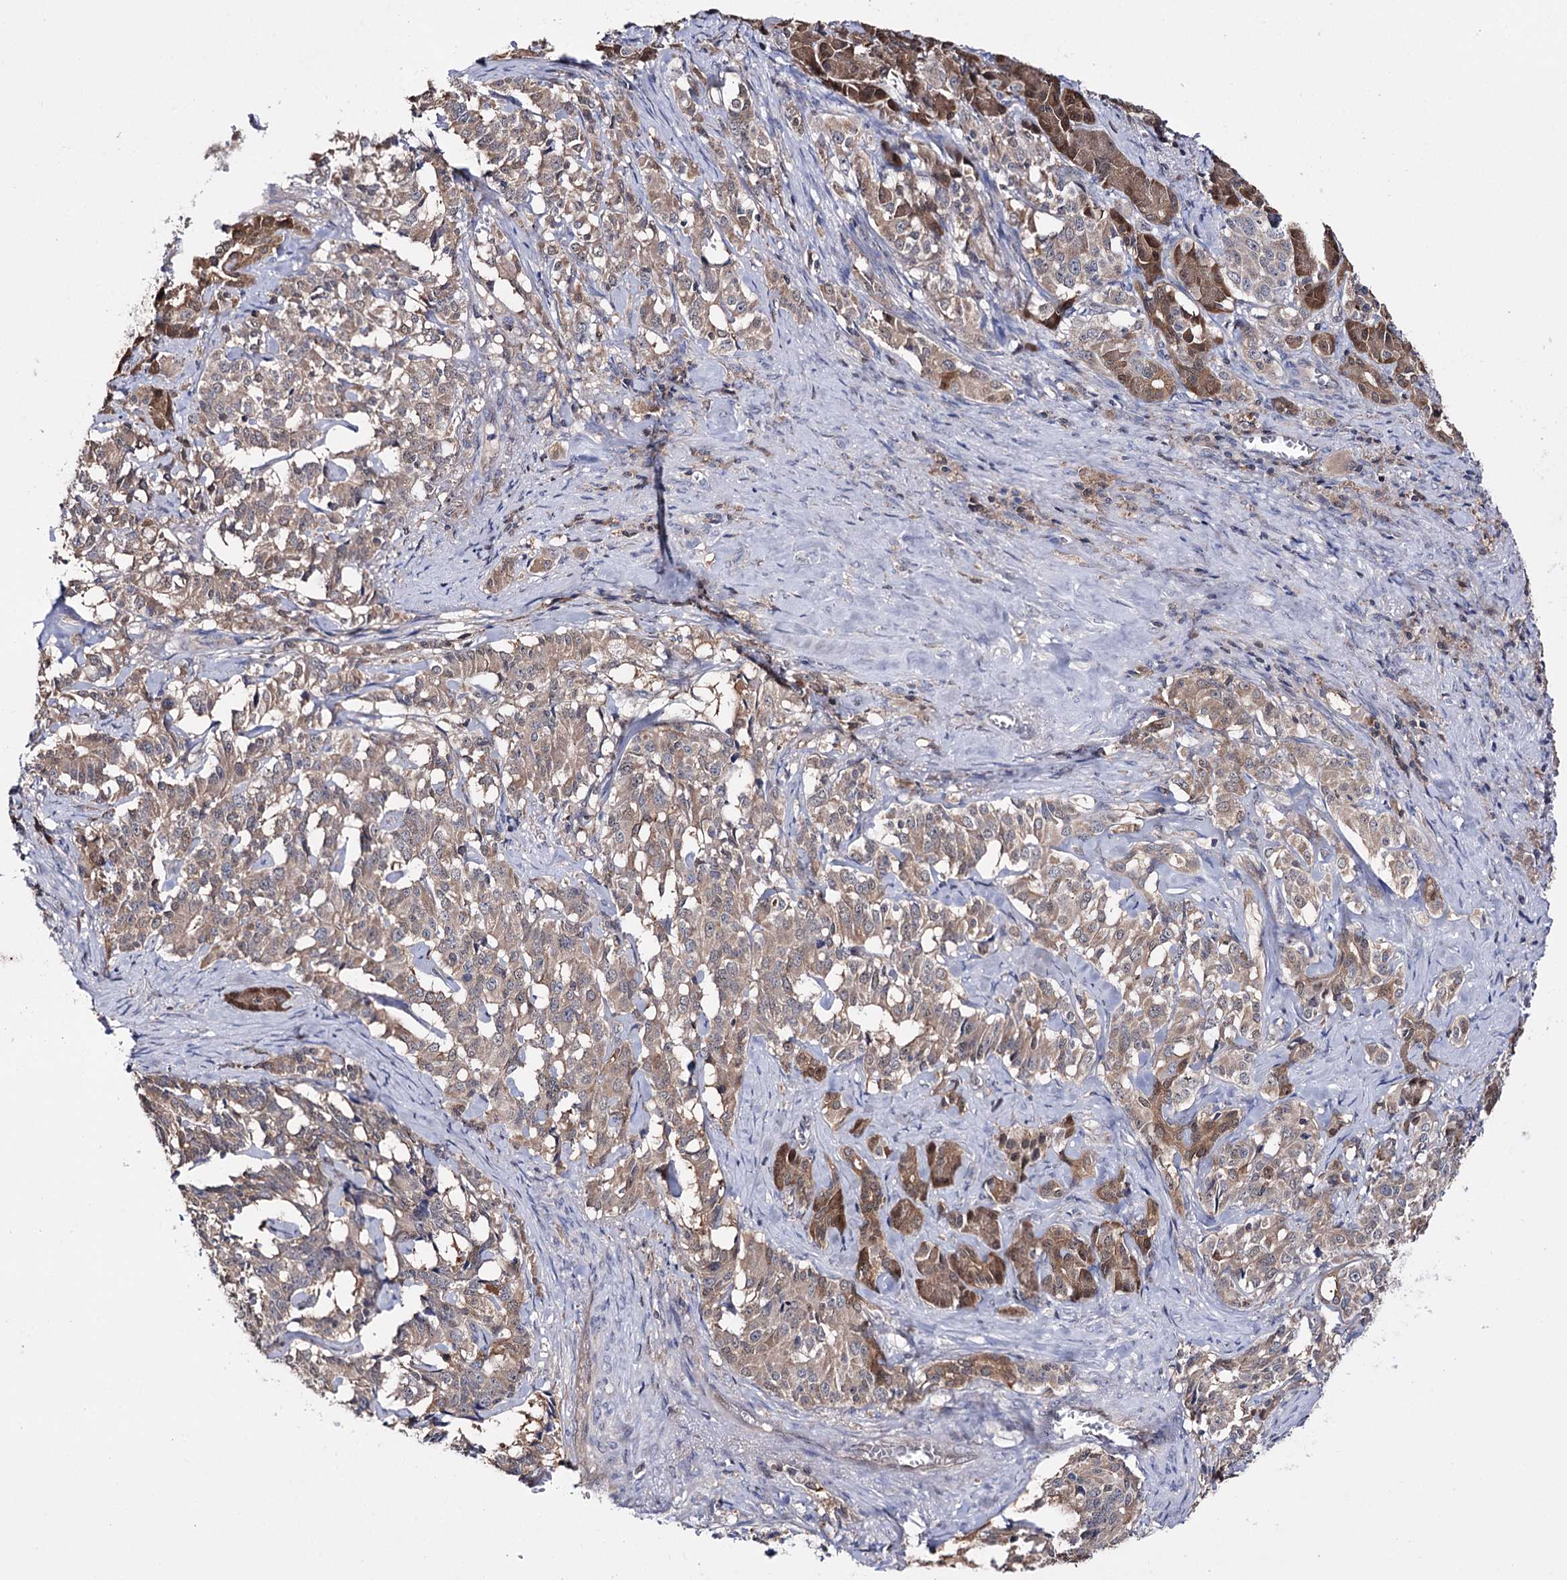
{"staining": {"intensity": "moderate", "quantity": ">75%", "location": "cytoplasmic/membranous"}, "tissue": "pancreatic cancer", "cell_type": "Tumor cells", "image_type": "cancer", "snomed": [{"axis": "morphology", "description": "Adenocarcinoma, NOS"}, {"axis": "topography", "description": "Pancreas"}], "caption": "Immunohistochemical staining of pancreatic cancer (adenocarcinoma) reveals moderate cytoplasmic/membranous protein positivity in approximately >75% of tumor cells.", "gene": "PTER", "patient": {"sex": "female", "age": 74}}